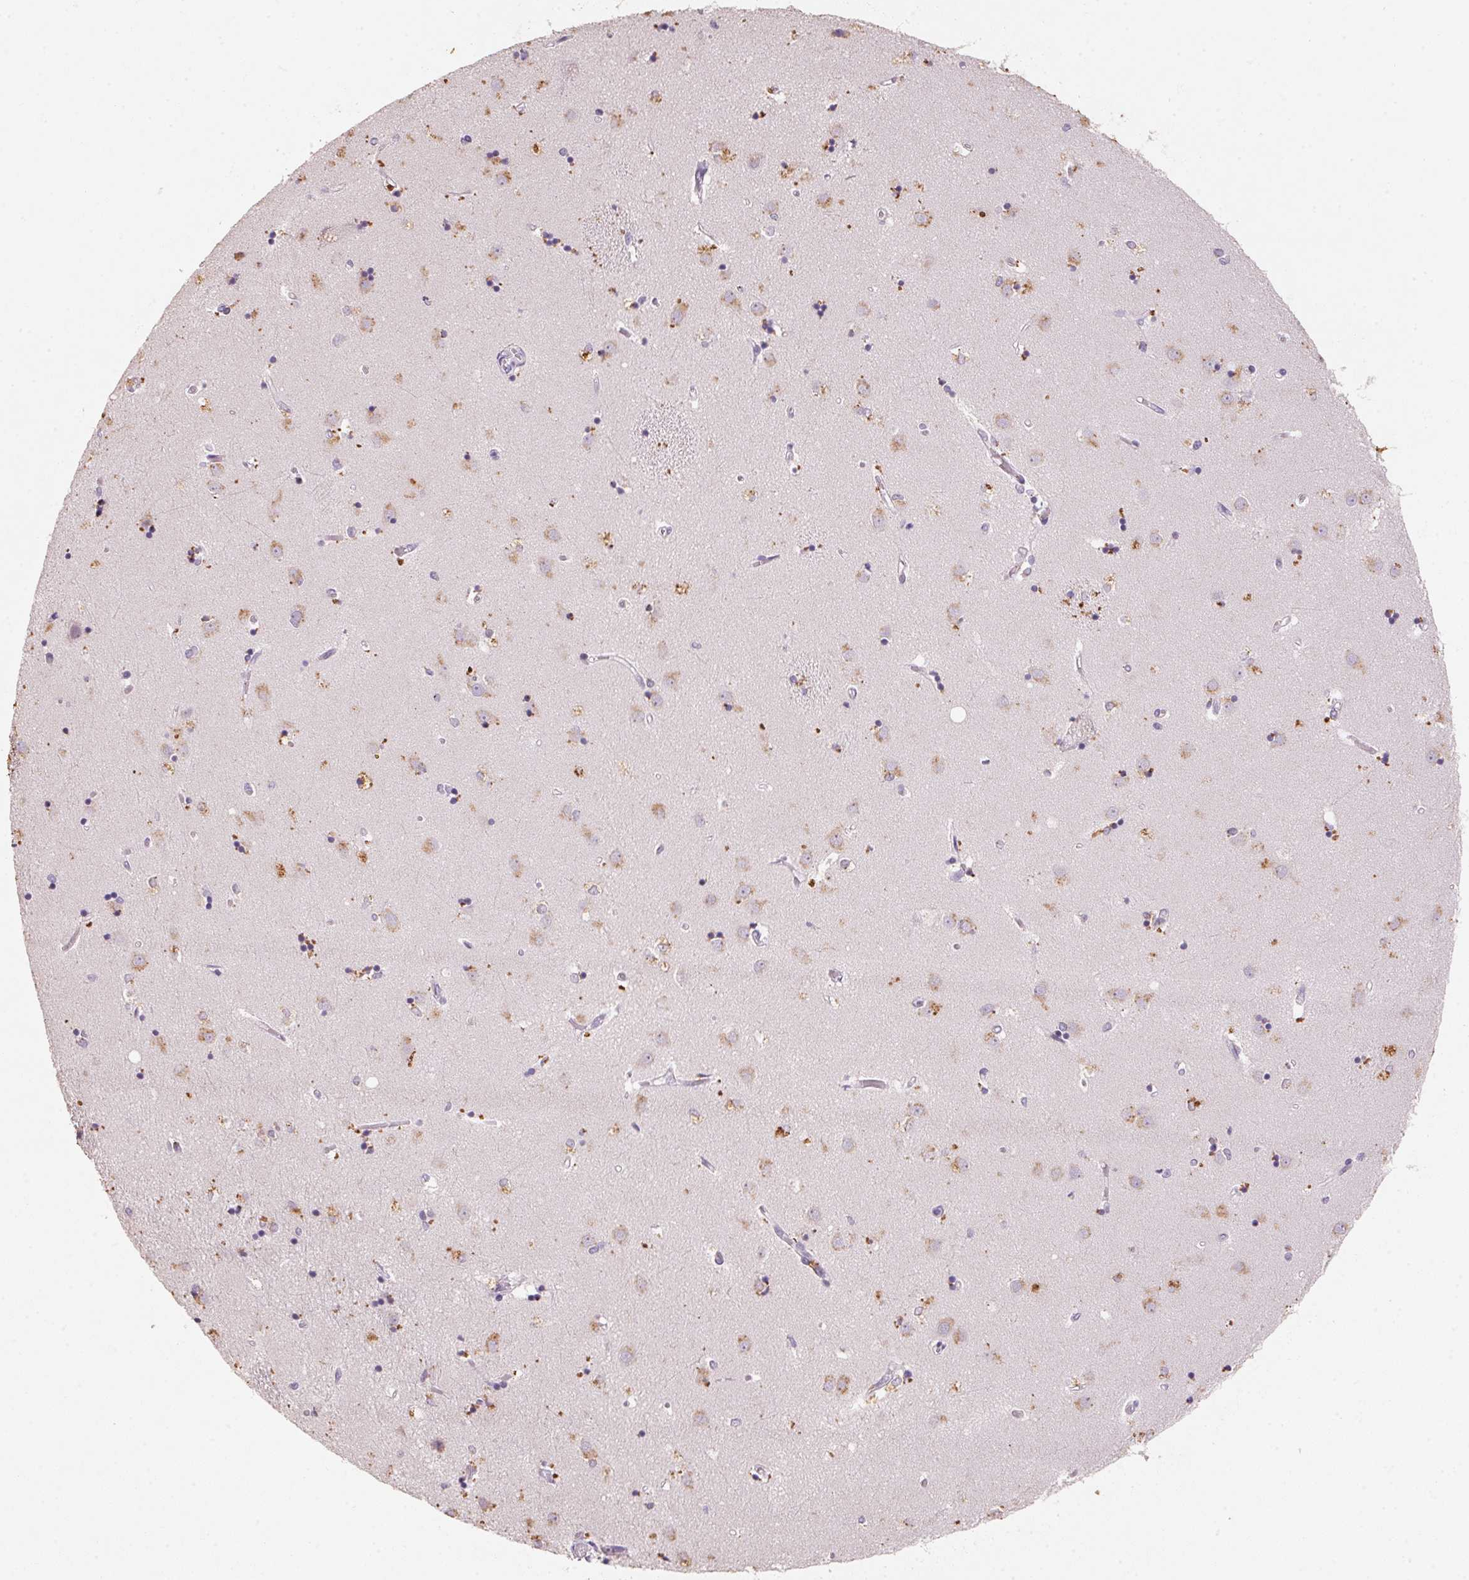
{"staining": {"intensity": "moderate", "quantity": "<25%", "location": "cytoplasmic/membranous"}, "tissue": "caudate", "cell_type": "Glial cells", "image_type": "normal", "snomed": [{"axis": "morphology", "description": "Normal tissue, NOS"}, {"axis": "topography", "description": "Lateral ventricle wall"}], "caption": "A micrograph of caudate stained for a protein demonstrates moderate cytoplasmic/membranous brown staining in glial cells. (Brightfield microscopy of DAB IHC at high magnification).", "gene": "CXCL5", "patient": {"sex": "male", "age": 54}}